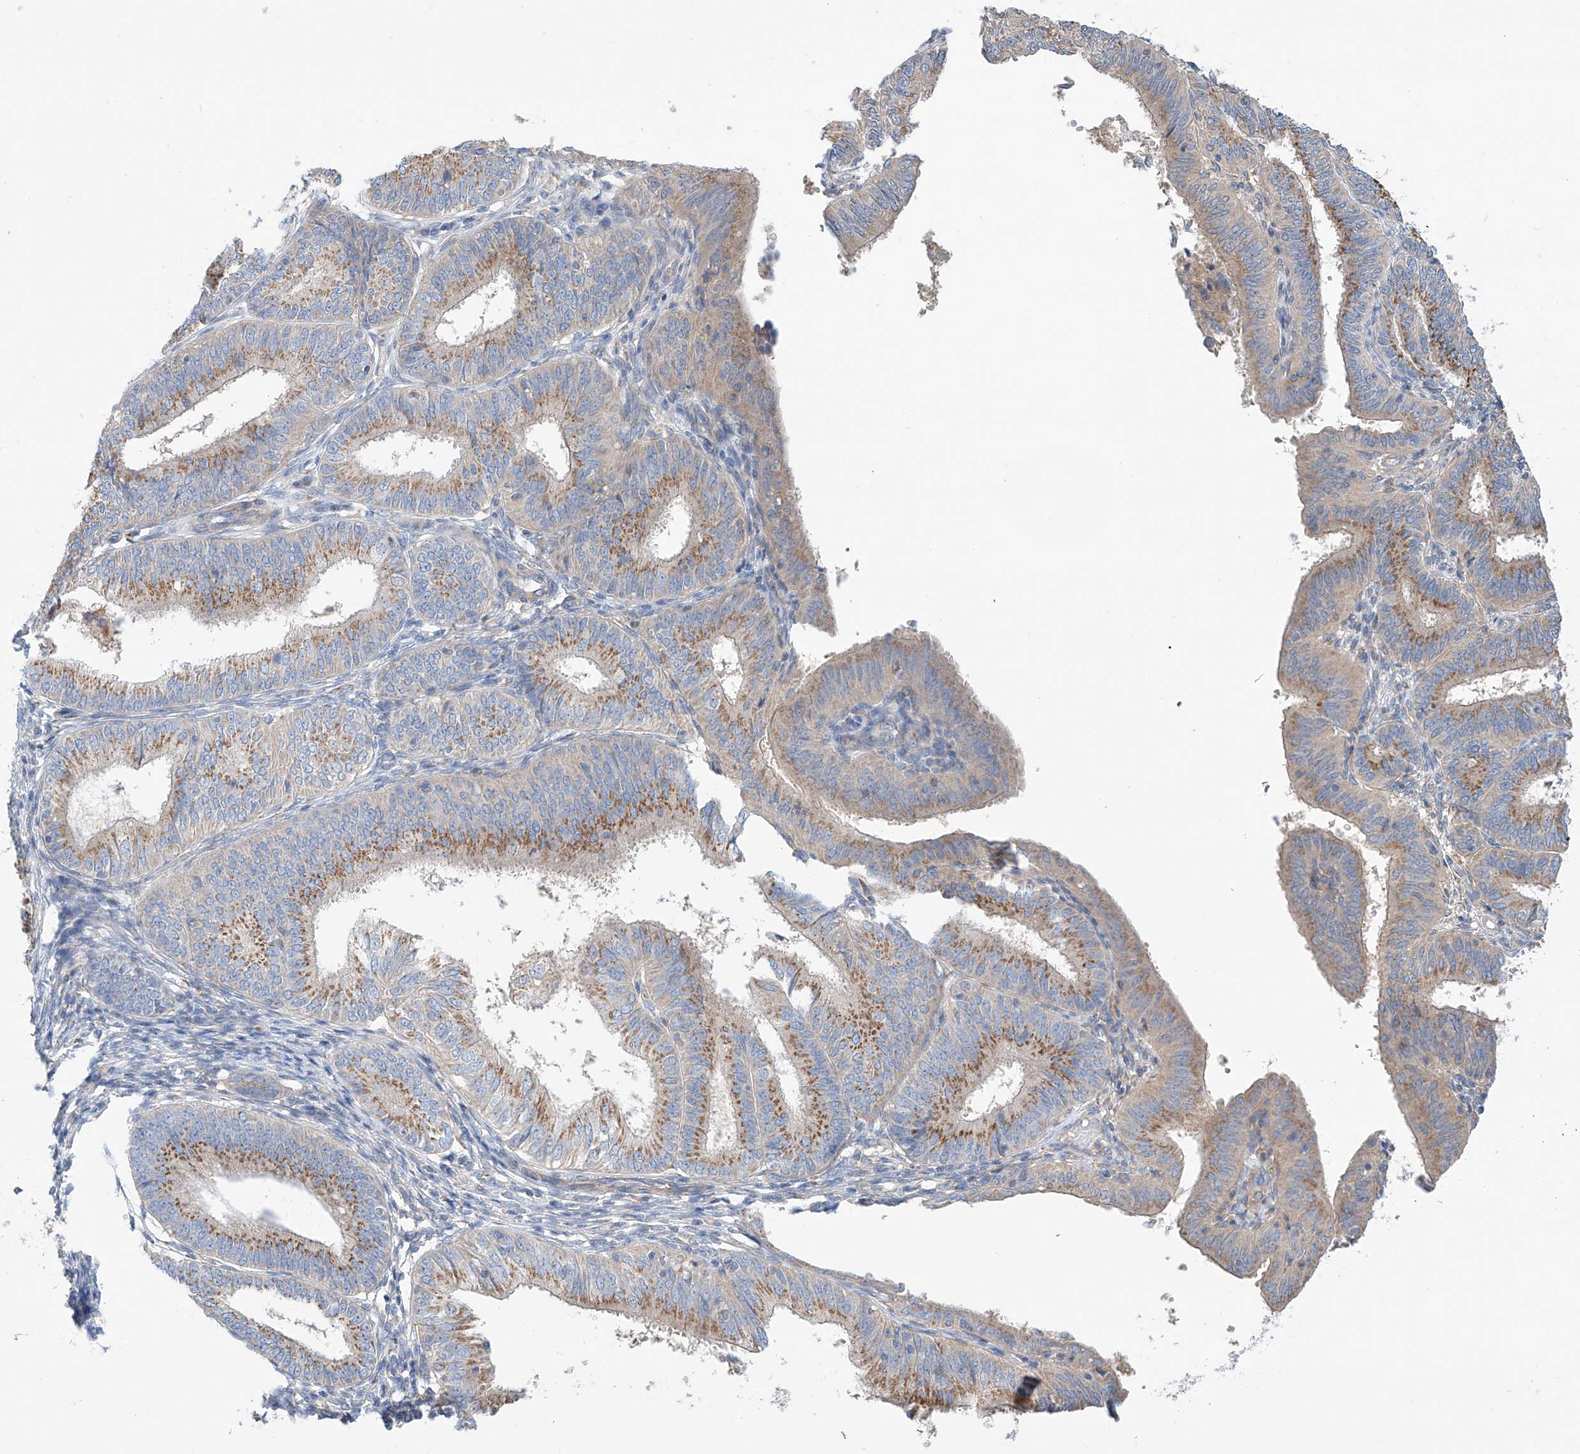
{"staining": {"intensity": "moderate", "quantity": ">75%", "location": "cytoplasmic/membranous"}, "tissue": "endometrial cancer", "cell_type": "Tumor cells", "image_type": "cancer", "snomed": [{"axis": "morphology", "description": "Adenocarcinoma, NOS"}, {"axis": "topography", "description": "Endometrium"}], "caption": "Endometrial cancer tissue exhibits moderate cytoplasmic/membranous expression in about >75% of tumor cells, visualized by immunohistochemistry.", "gene": "SLC22A7", "patient": {"sex": "female", "age": 51}}